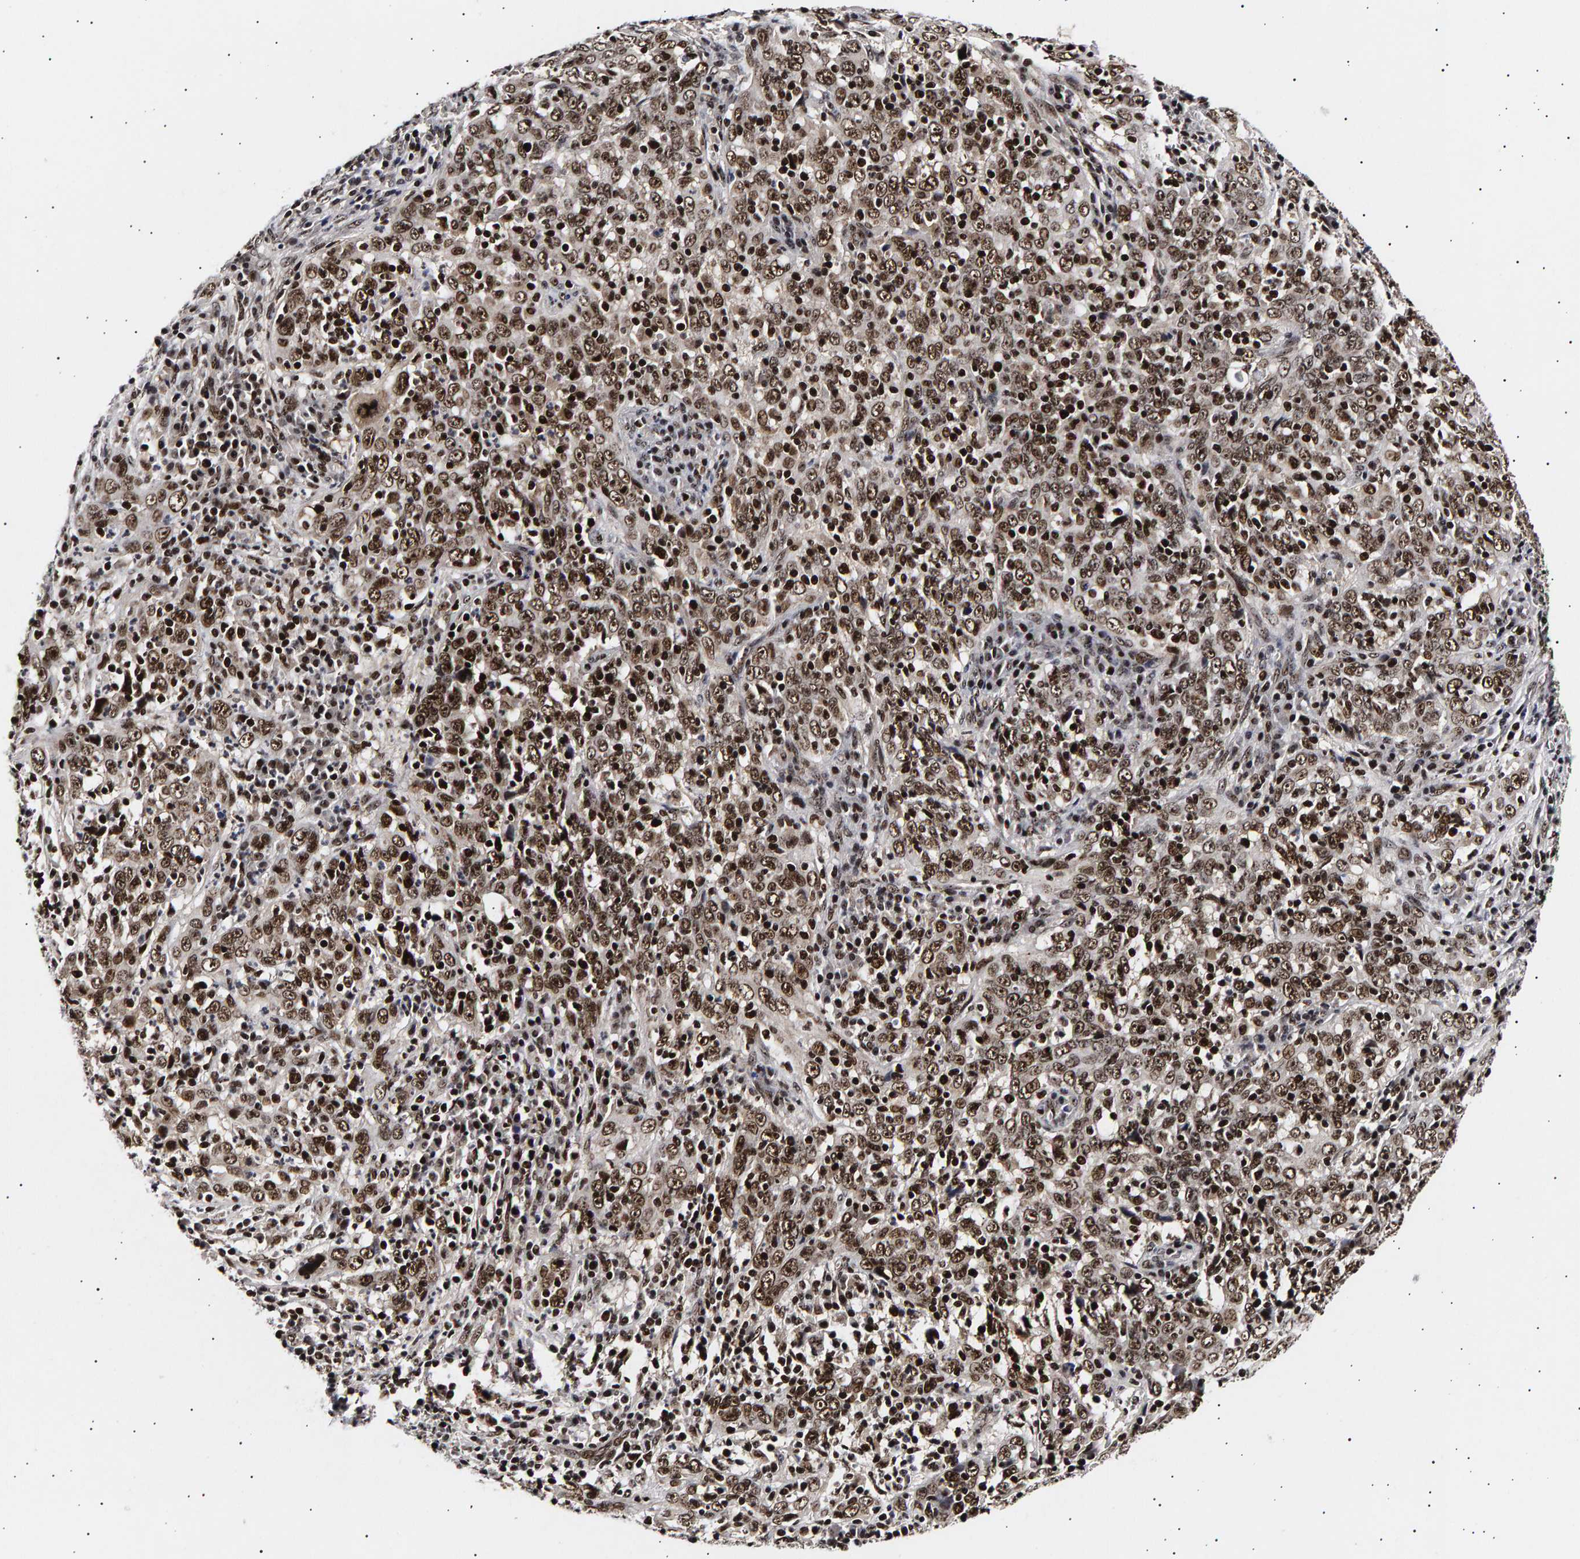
{"staining": {"intensity": "strong", "quantity": ">75%", "location": "nuclear"}, "tissue": "cervical cancer", "cell_type": "Tumor cells", "image_type": "cancer", "snomed": [{"axis": "morphology", "description": "Squamous cell carcinoma, NOS"}, {"axis": "topography", "description": "Cervix"}], "caption": "Protein expression by IHC displays strong nuclear staining in approximately >75% of tumor cells in cervical cancer. The staining was performed using DAB (3,3'-diaminobenzidine), with brown indicating positive protein expression. Nuclei are stained blue with hematoxylin.", "gene": "ANKRD40", "patient": {"sex": "female", "age": 46}}